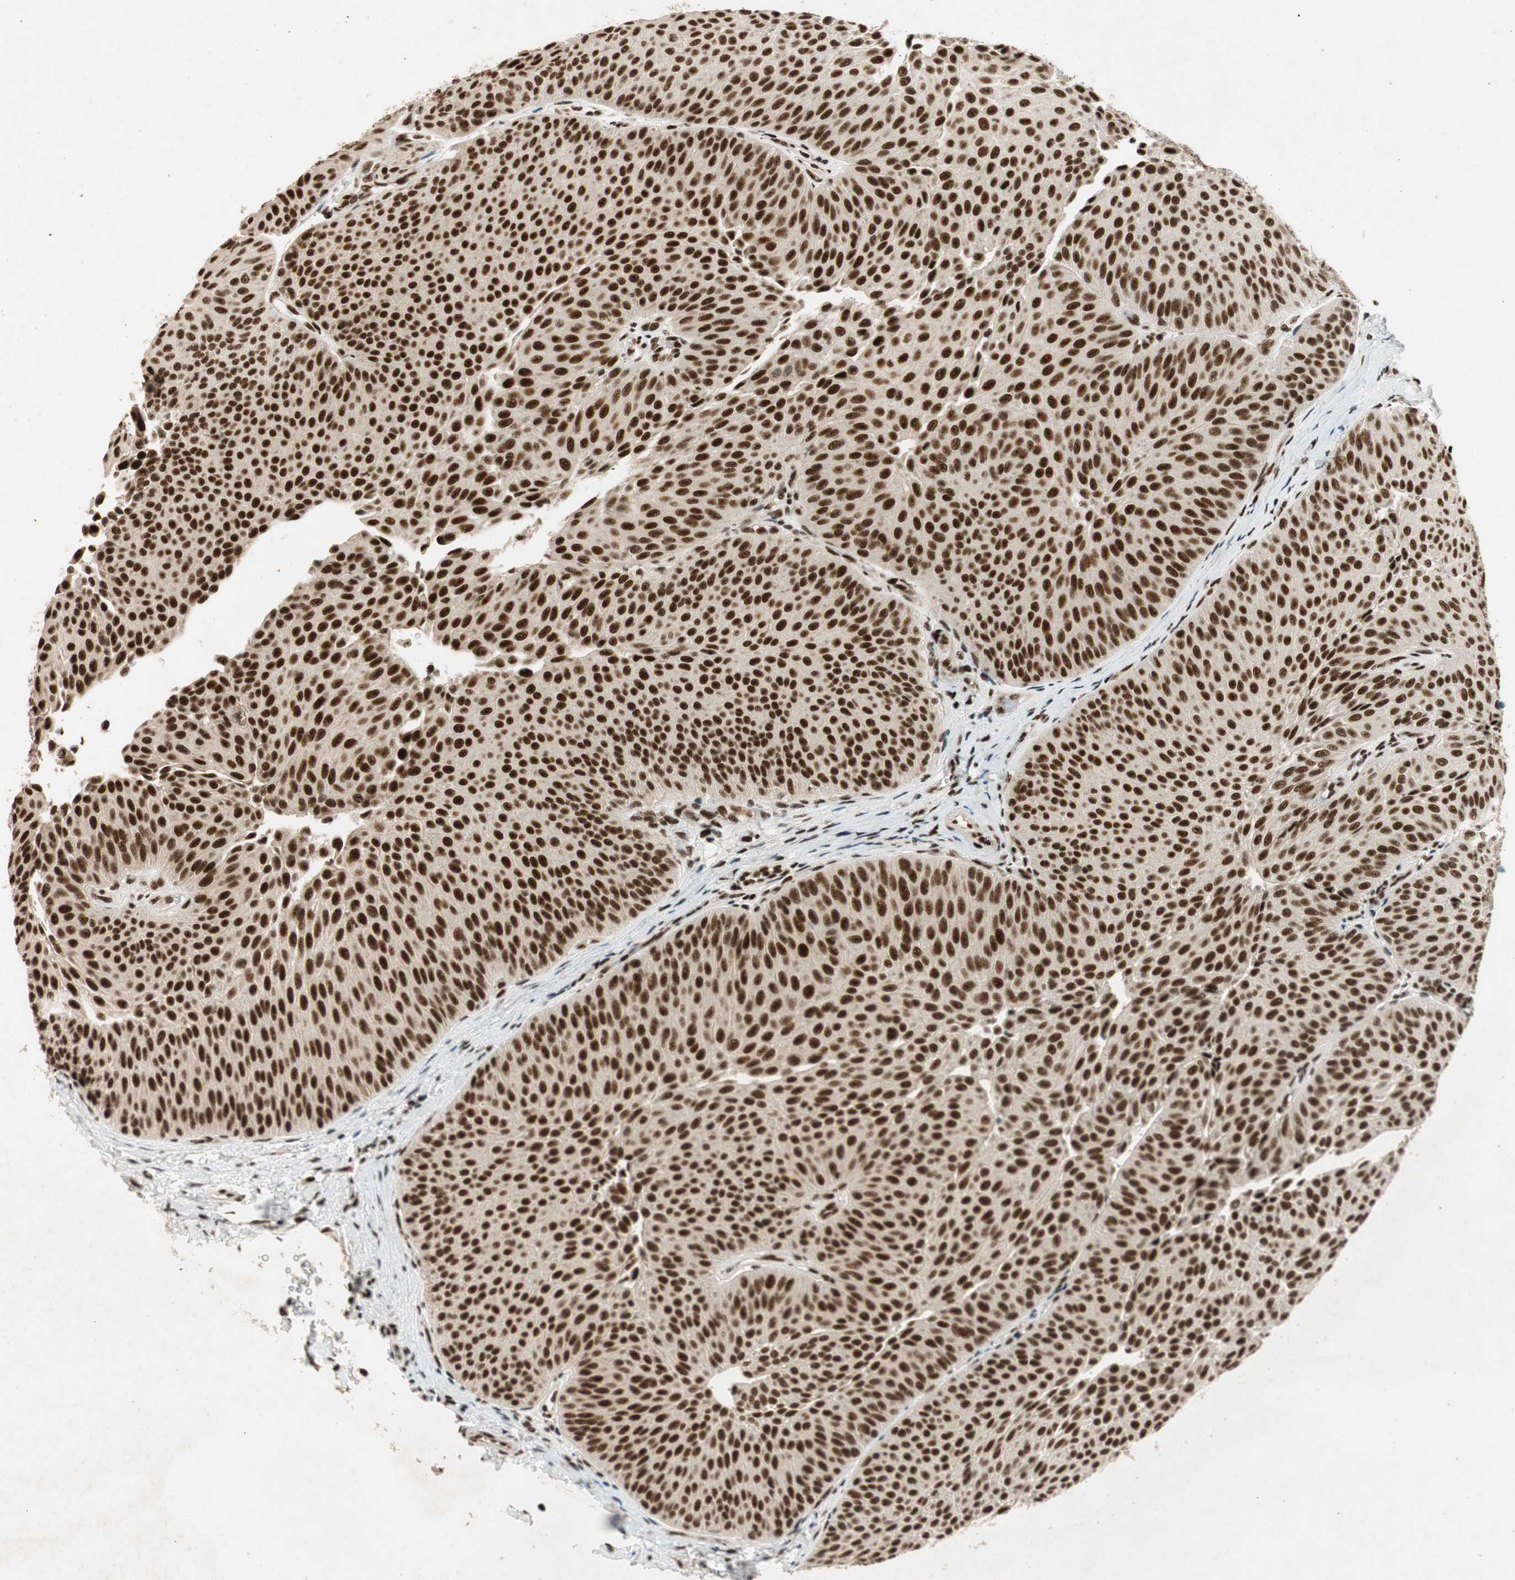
{"staining": {"intensity": "strong", "quantity": ">75%", "location": "nuclear"}, "tissue": "urothelial cancer", "cell_type": "Tumor cells", "image_type": "cancer", "snomed": [{"axis": "morphology", "description": "Urothelial carcinoma, Low grade"}, {"axis": "topography", "description": "Urinary bladder"}], "caption": "Urothelial cancer stained for a protein (brown) demonstrates strong nuclear positive positivity in approximately >75% of tumor cells.", "gene": "NCBP3", "patient": {"sex": "female", "age": 60}}